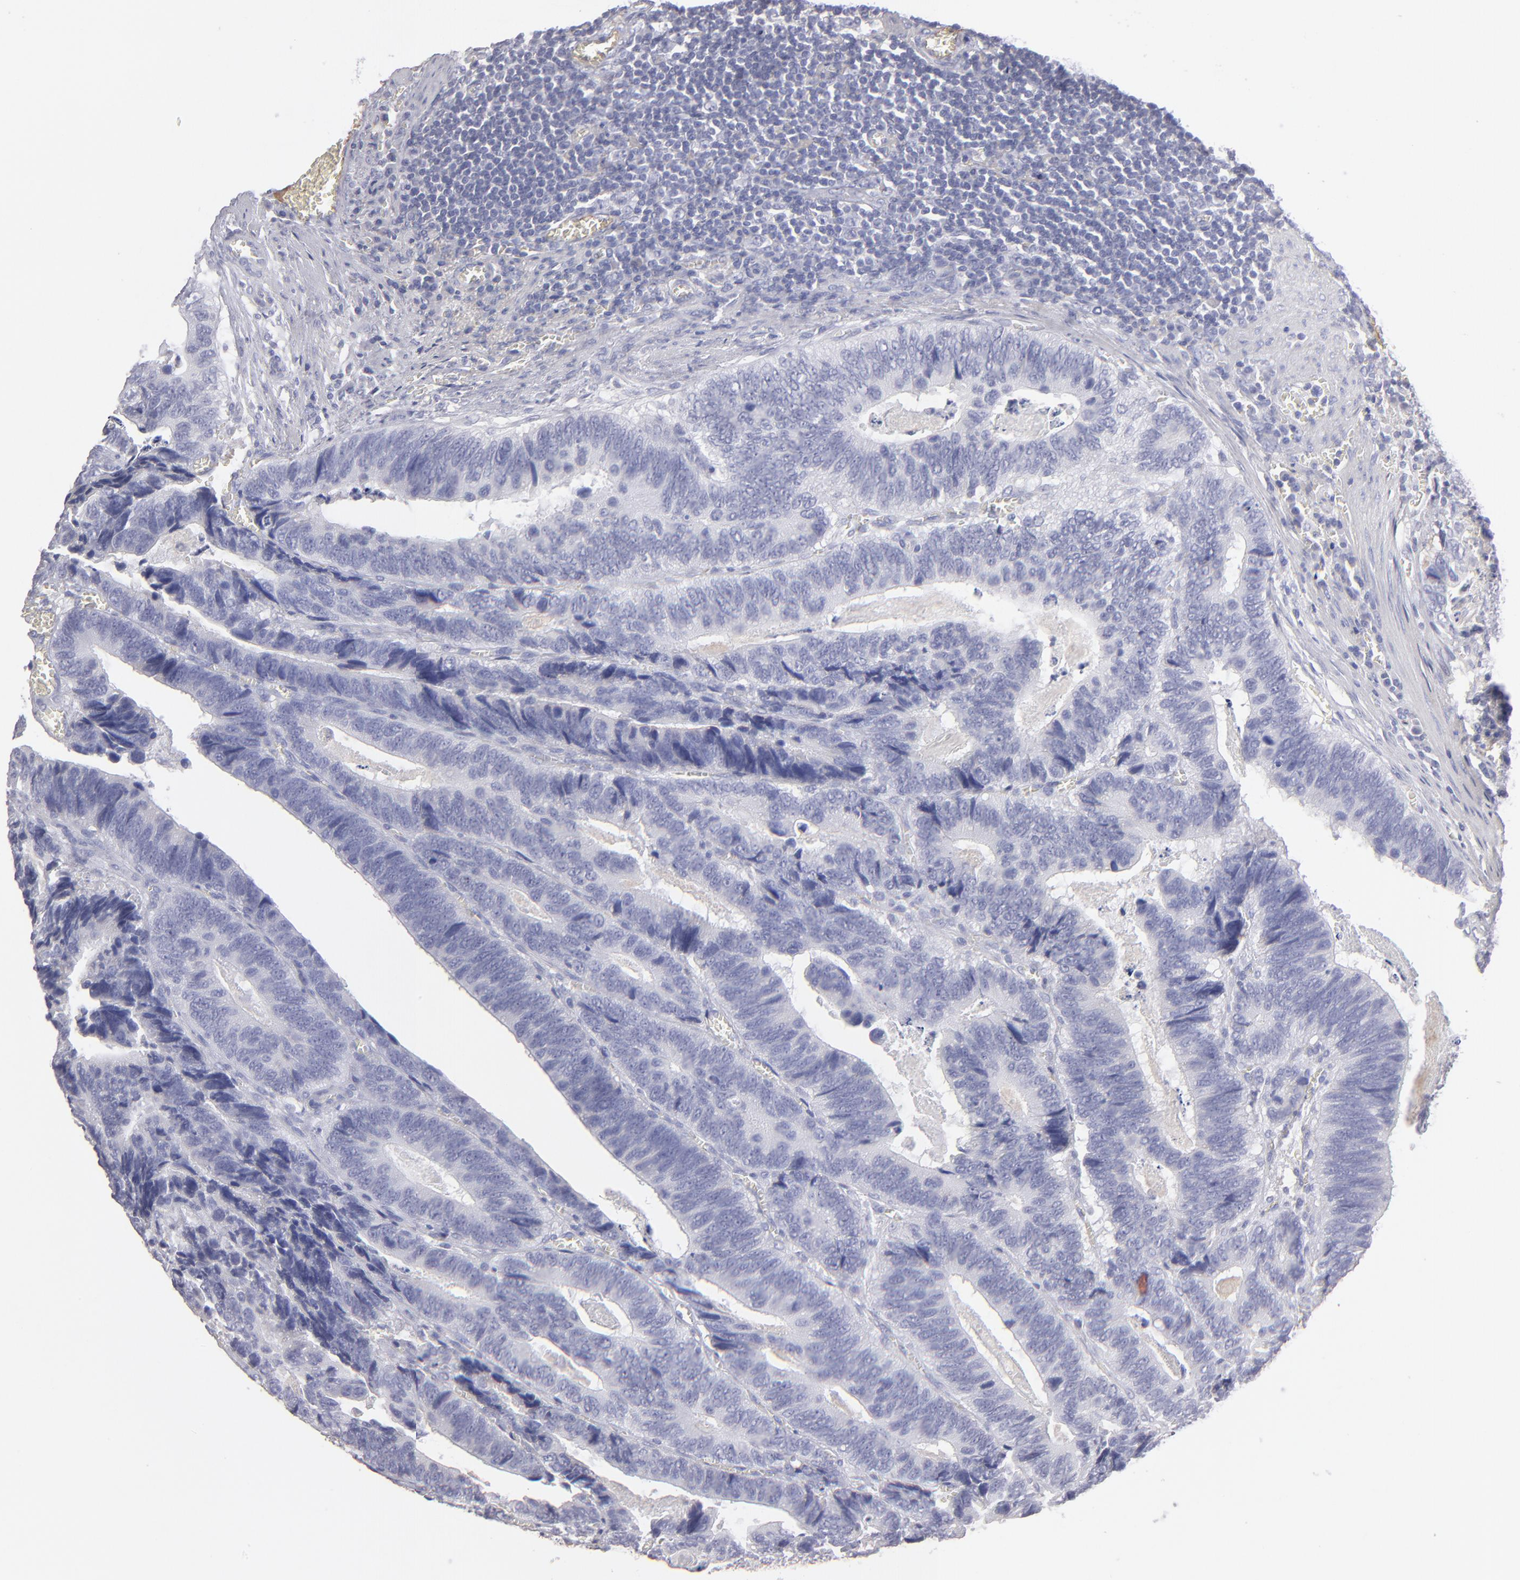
{"staining": {"intensity": "negative", "quantity": "none", "location": "none"}, "tissue": "colorectal cancer", "cell_type": "Tumor cells", "image_type": "cancer", "snomed": [{"axis": "morphology", "description": "Adenocarcinoma, NOS"}, {"axis": "topography", "description": "Colon"}], "caption": "This is a photomicrograph of IHC staining of colorectal adenocarcinoma, which shows no staining in tumor cells. The staining is performed using DAB (3,3'-diaminobenzidine) brown chromogen with nuclei counter-stained in using hematoxylin.", "gene": "ABCC4", "patient": {"sex": "male", "age": 72}}